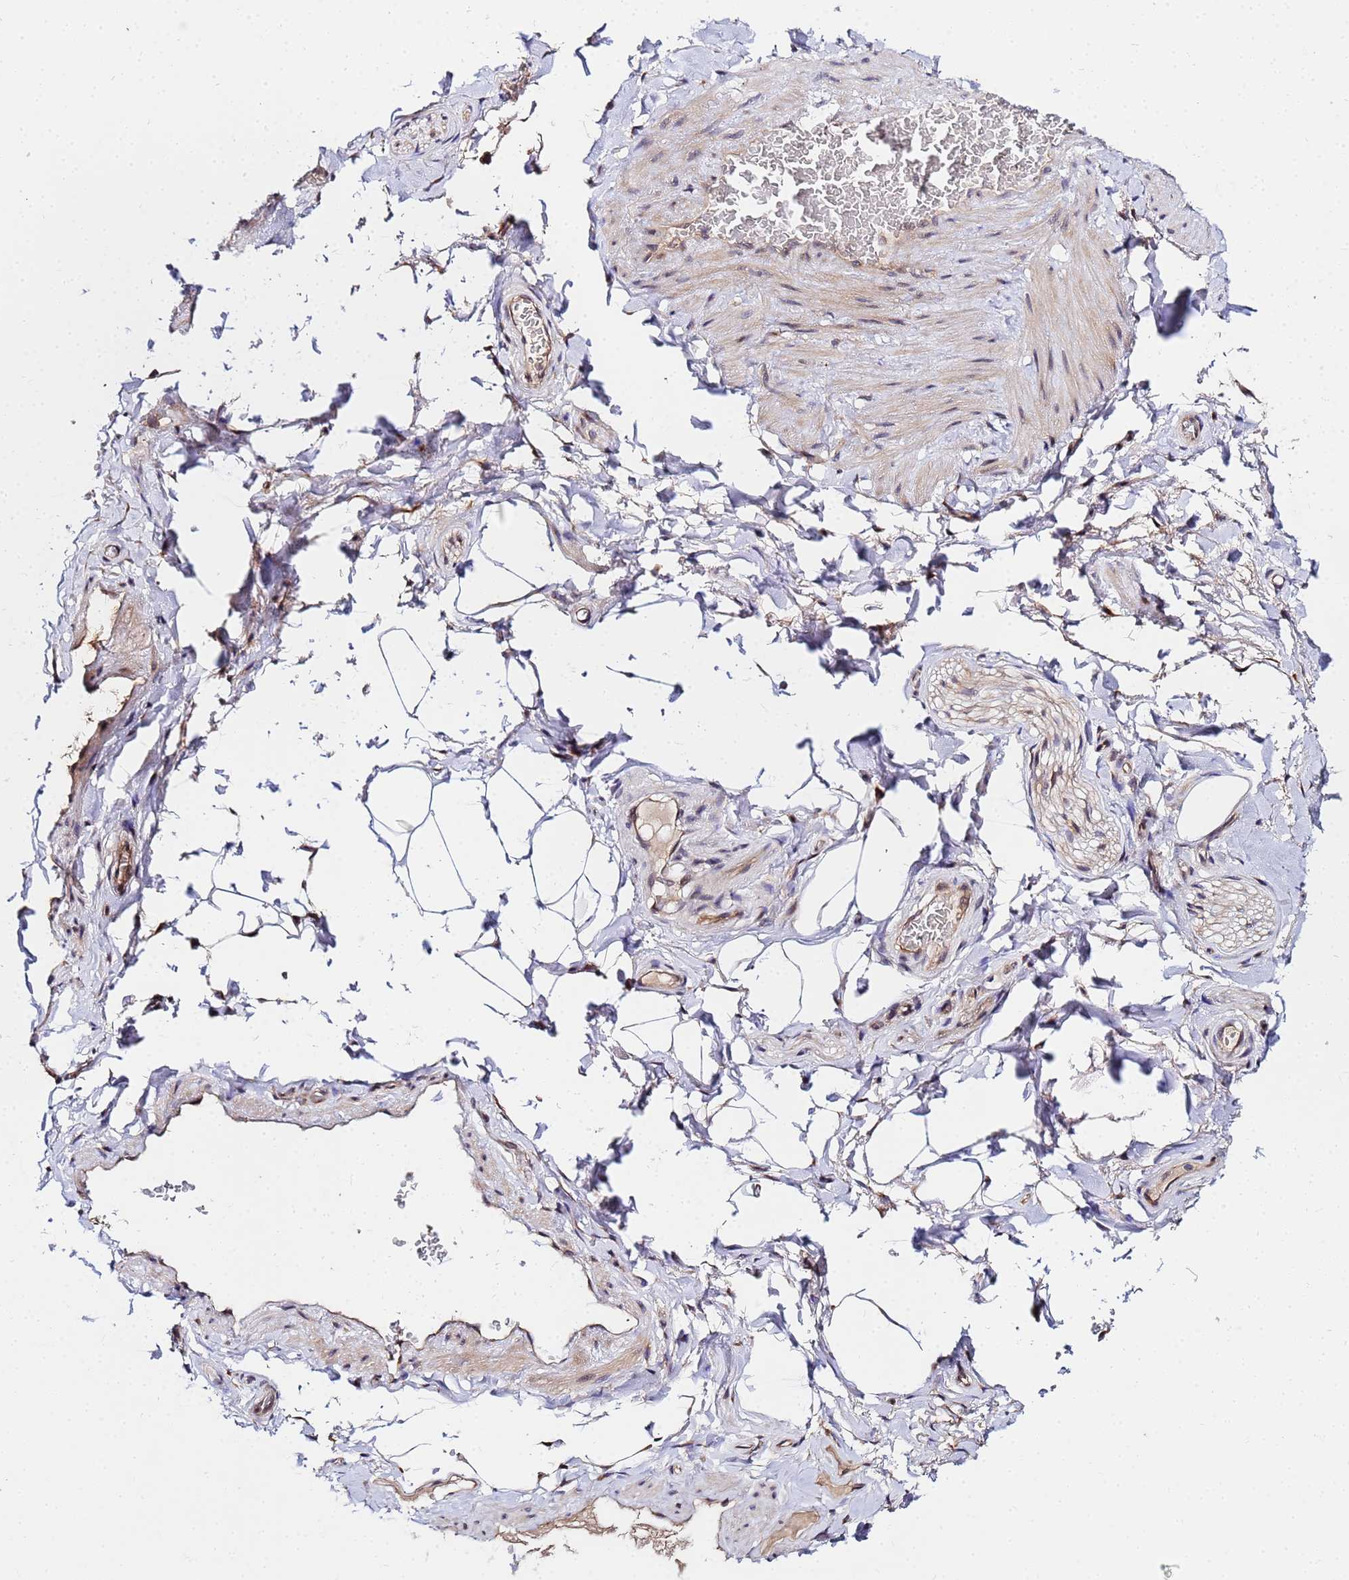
{"staining": {"intensity": "negative", "quantity": "none", "location": "none"}, "tissue": "adipose tissue", "cell_type": "Adipocytes", "image_type": "normal", "snomed": [{"axis": "morphology", "description": "Normal tissue, NOS"}, {"axis": "topography", "description": "Soft tissue"}, {"axis": "topography", "description": "Vascular tissue"}], "caption": "High power microscopy micrograph of an IHC micrograph of benign adipose tissue, revealing no significant expression in adipocytes.", "gene": "UNC93B1", "patient": {"sex": "male", "age": 54}}